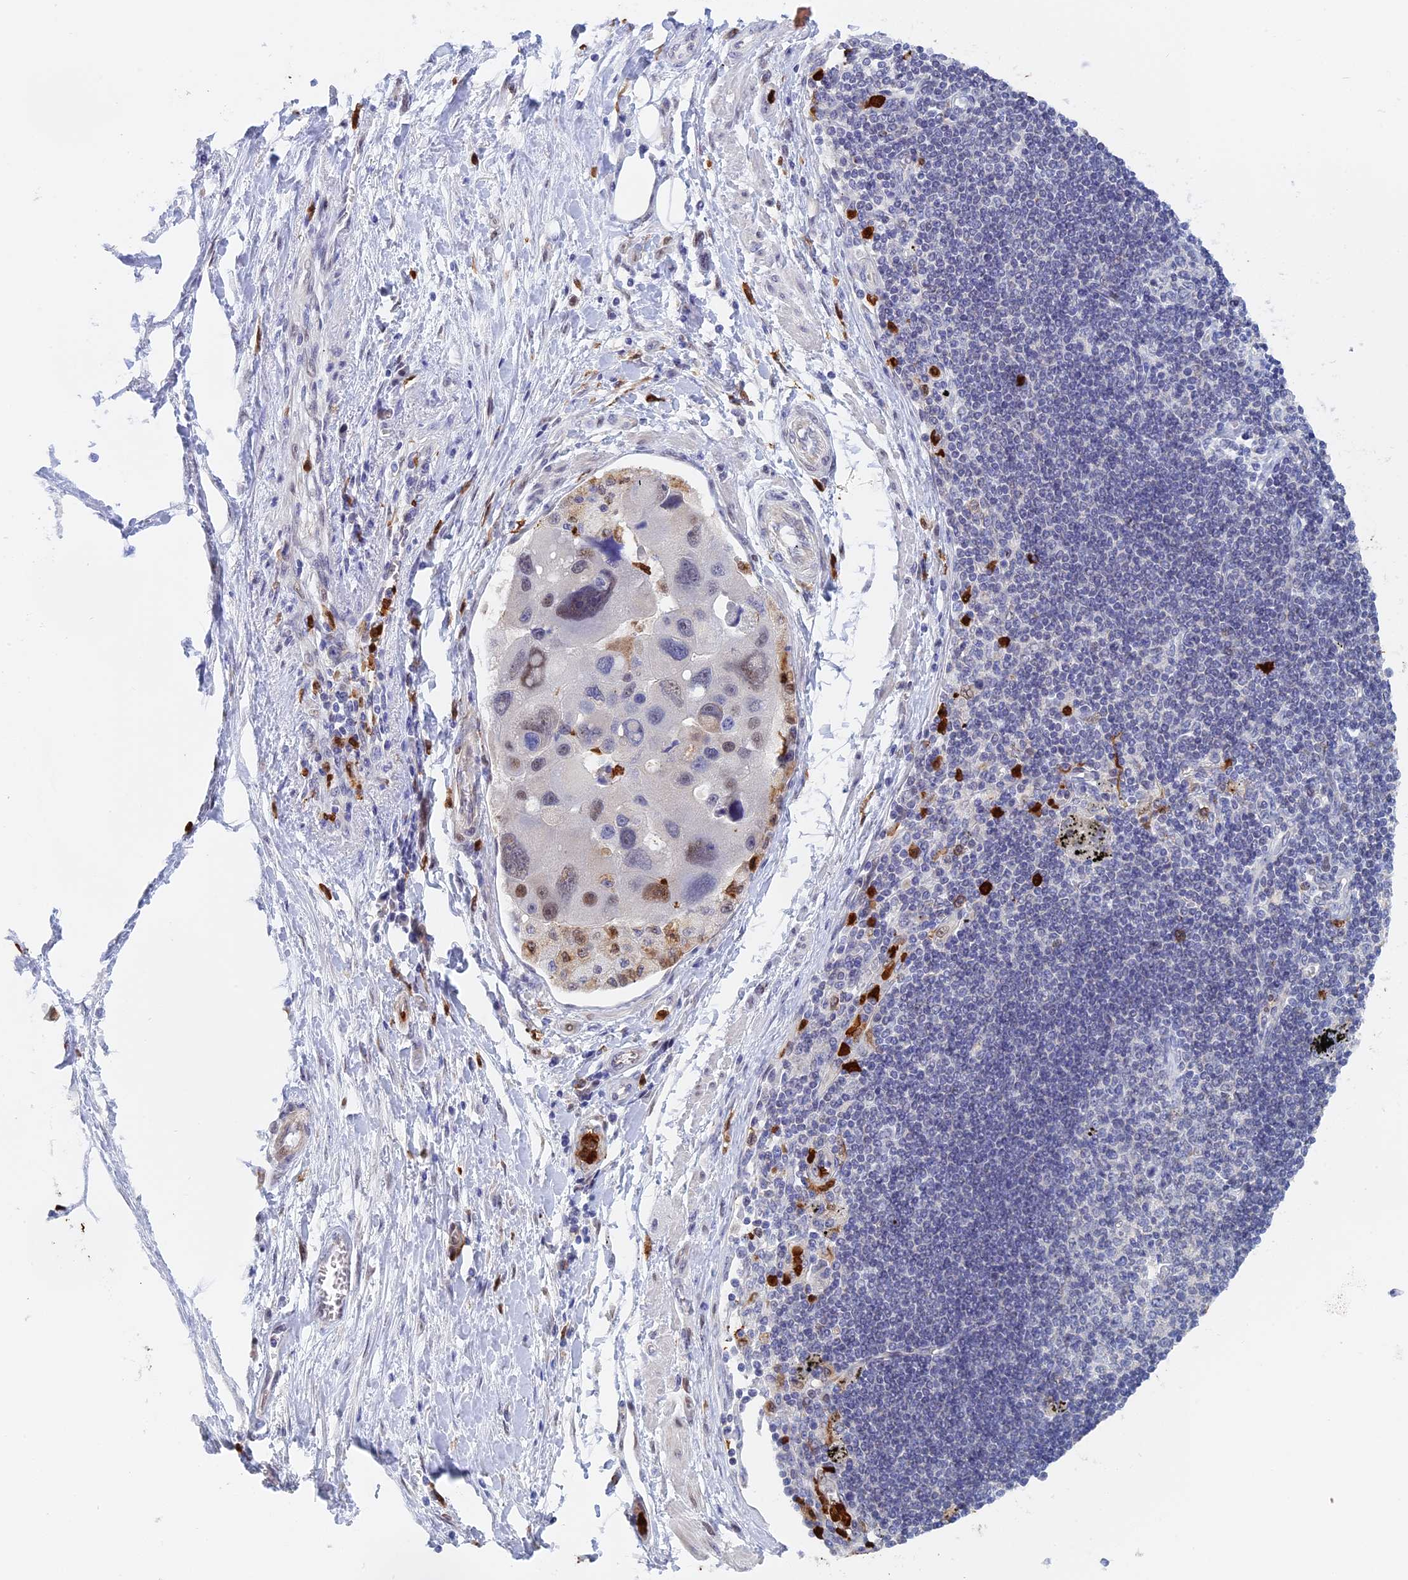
{"staining": {"intensity": "moderate", "quantity": "<25%", "location": "nuclear"}, "tissue": "lung cancer", "cell_type": "Tumor cells", "image_type": "cancer", "snomed": [{"axis": "morphology", "description": "Adenocarcinoma, NOS"}, {"axis": "topography", "description": "Lung"}], "caption": "Protein expression analysis of human lung cancer (adenocarcinoma) reveals moderate nuclear expression in approximately <25% of tumor cells.", "gene": "SLC26A1", "patient": {"sex": "female", "age": 54}}